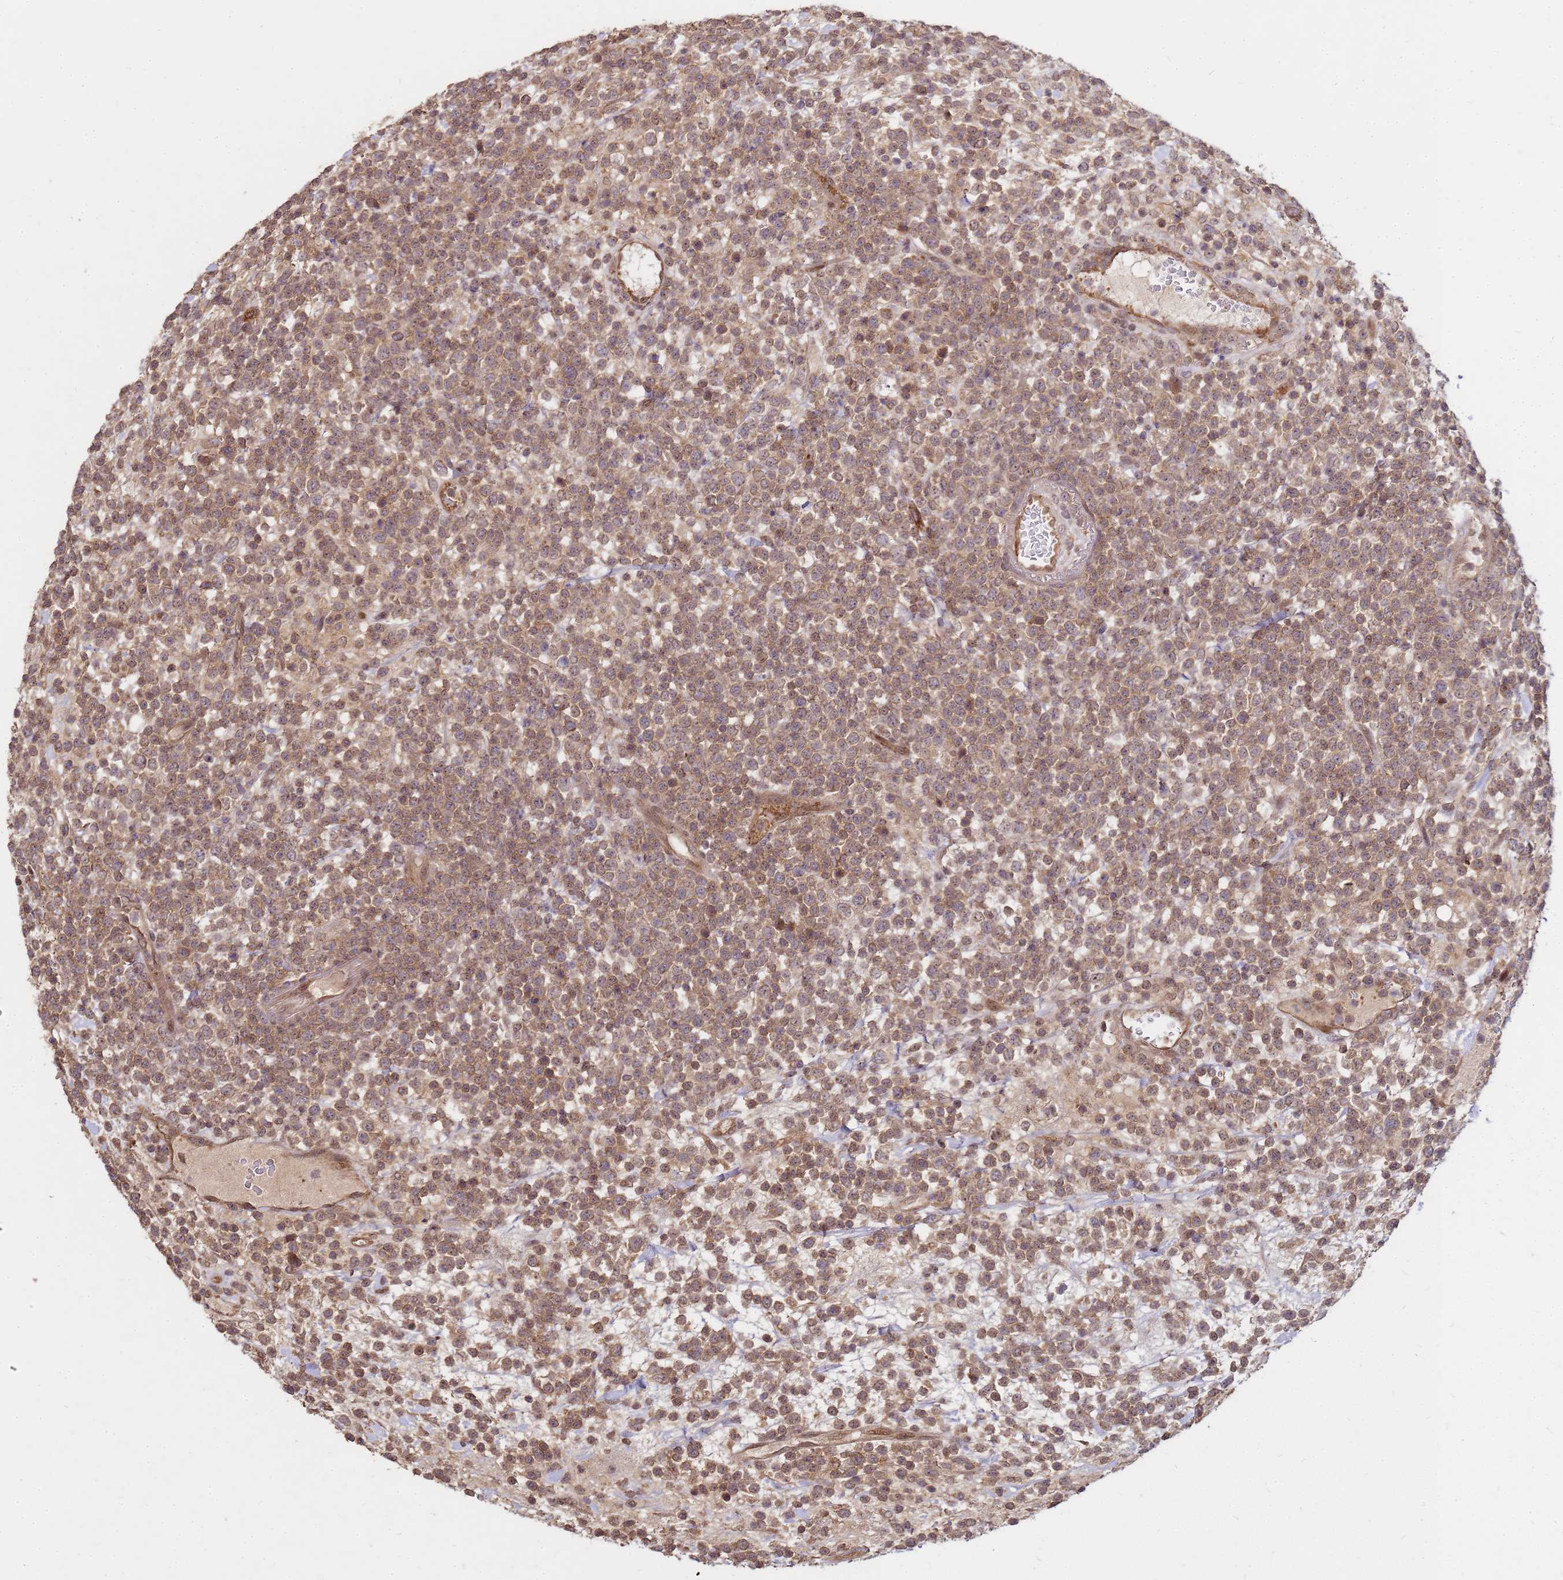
{"staining": {"intensity": "weak", "quantity": ">75%", "location": "cytoplasmic/membranous,nuclear"}, "tissue": "lymphoma", "cell_type": "Tumor cells", "image_type": "cancer", "snomed": [{"axis": "morphology", "description": "Malignant lymphoma, non-Hodgkin's type, High grade"}, {"axis": "topography", "description": "Colon"}], "caption": "Protein analysis of malignant lymphoma, non-Hodgkin's type (high-grade) tissue demonstrates weak cytoplasmic/membranous and nuclear expression in approximately >75% of tumor cells.", "gene": "CRBN", "patient": {"sex": "female", "age": 53}}